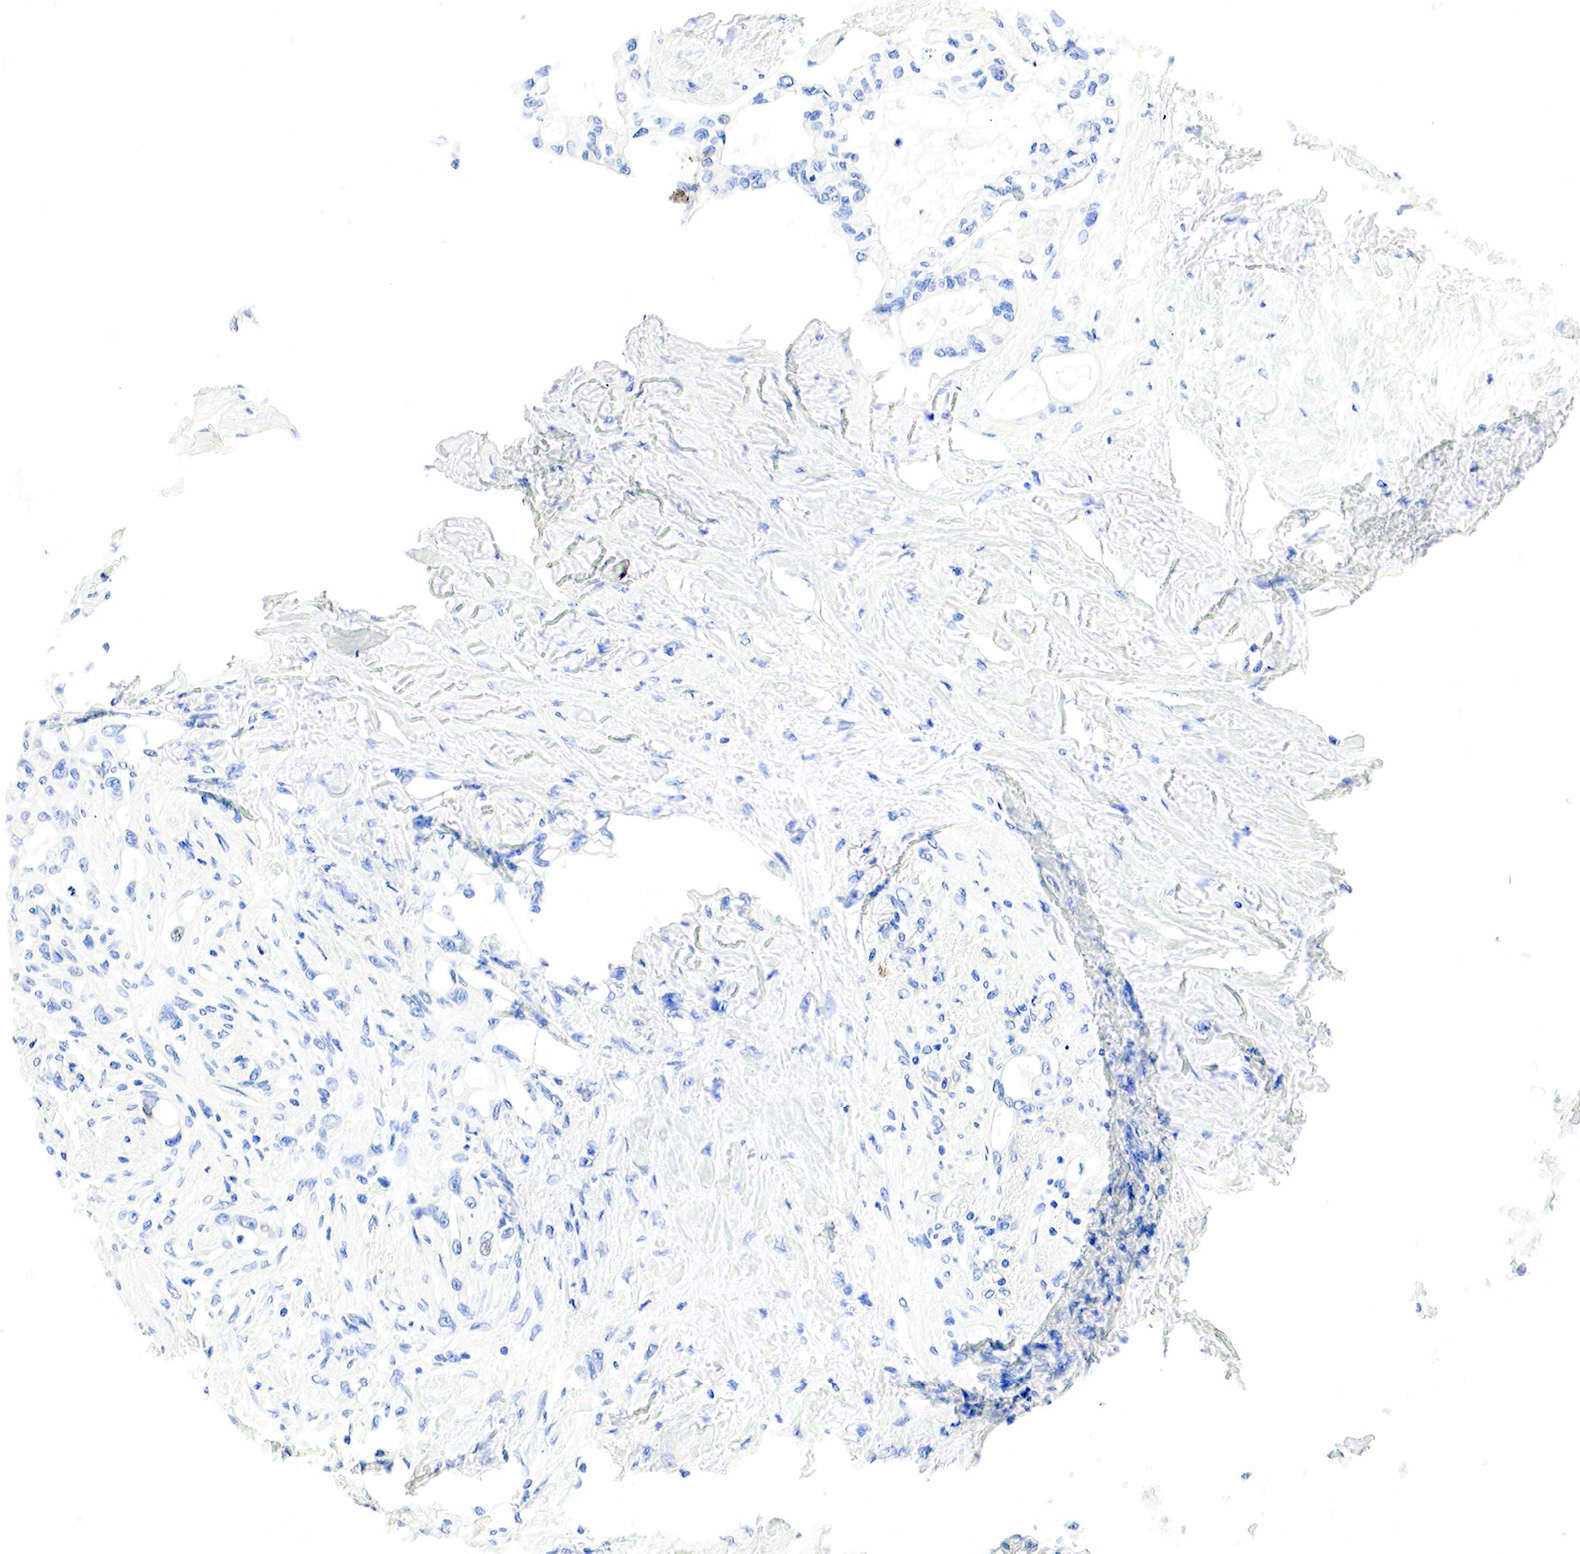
{"staining": {"intensity": "negative", "quantity": "none", "location": "none"}, "tissue": "pancreatic cancer", "cell_type": "Tumor cells", "image_type": "cancer", "snomed": [{"axis": "morphology", "description": "Adenocarcinoma, NOS"}, {"axis": "topography", "description": "Pancreas"}], "caption": "Tumor cells show no significant protein expression in adenocarcinoma (pancreatic).", "gene": "PGR", "patient": {"sex": "female", "age": 70}}